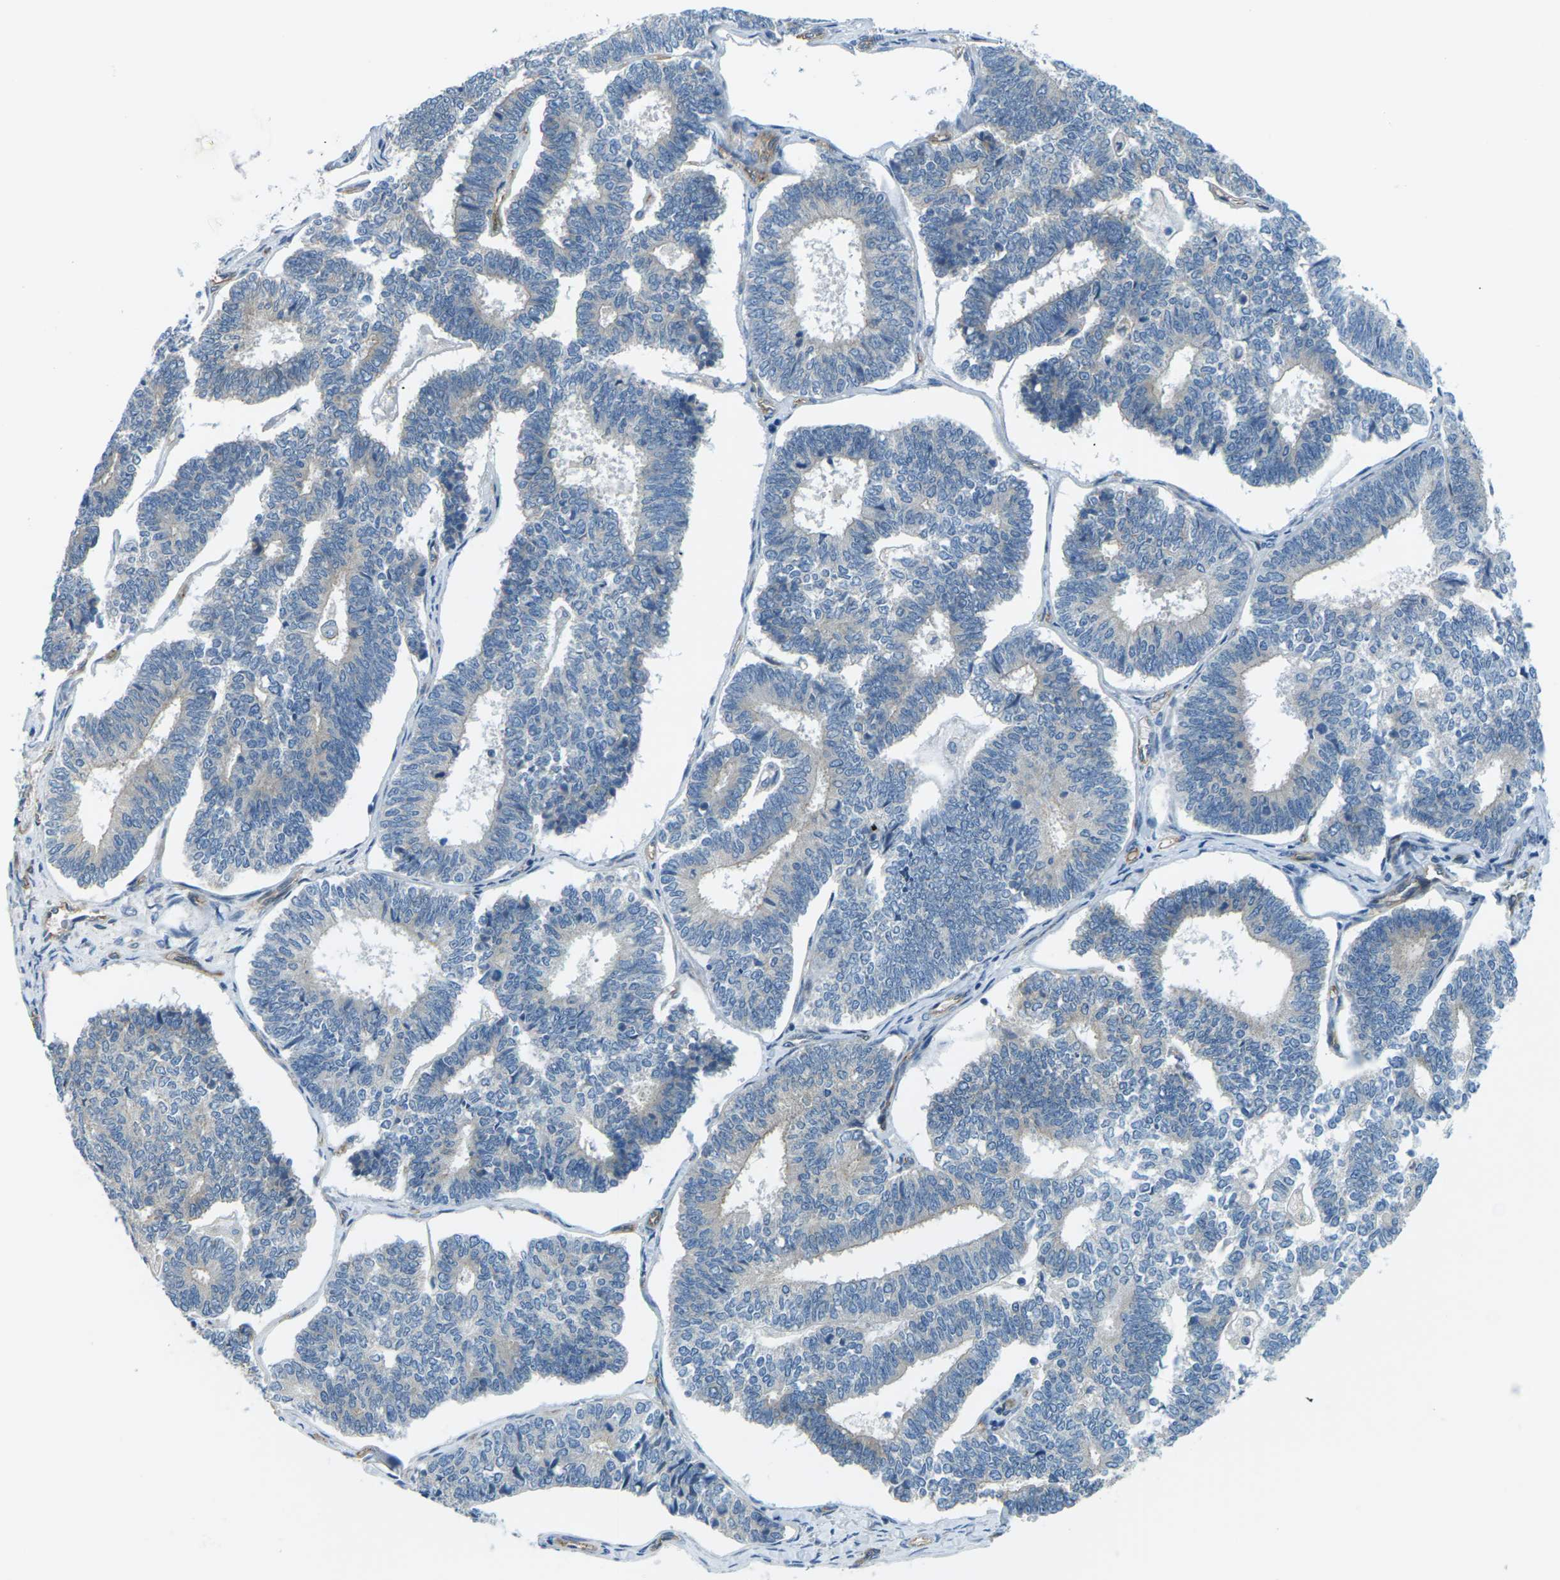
{"staining": {"intensity": "weak", "quantity": "<25%", "location": "cytoplasmic/membranous"}, "tissue": "endometrial cancer", "cell_type": "Tumor cells", "image_type": "cancer", "snomed": [{"axis": "morphology", "description": "Adenocarcinoma, NOS"}, {"axis": "topography", "description": "Endometrium"}], "caption": "Human adenocarcinoma (endometrial) stained for a protein using immunohistochemistry (IHC) reveals no positivity in tumor cells.", "gene": "SLC13A3", "patient": {"sex": "female", "age": 70}}